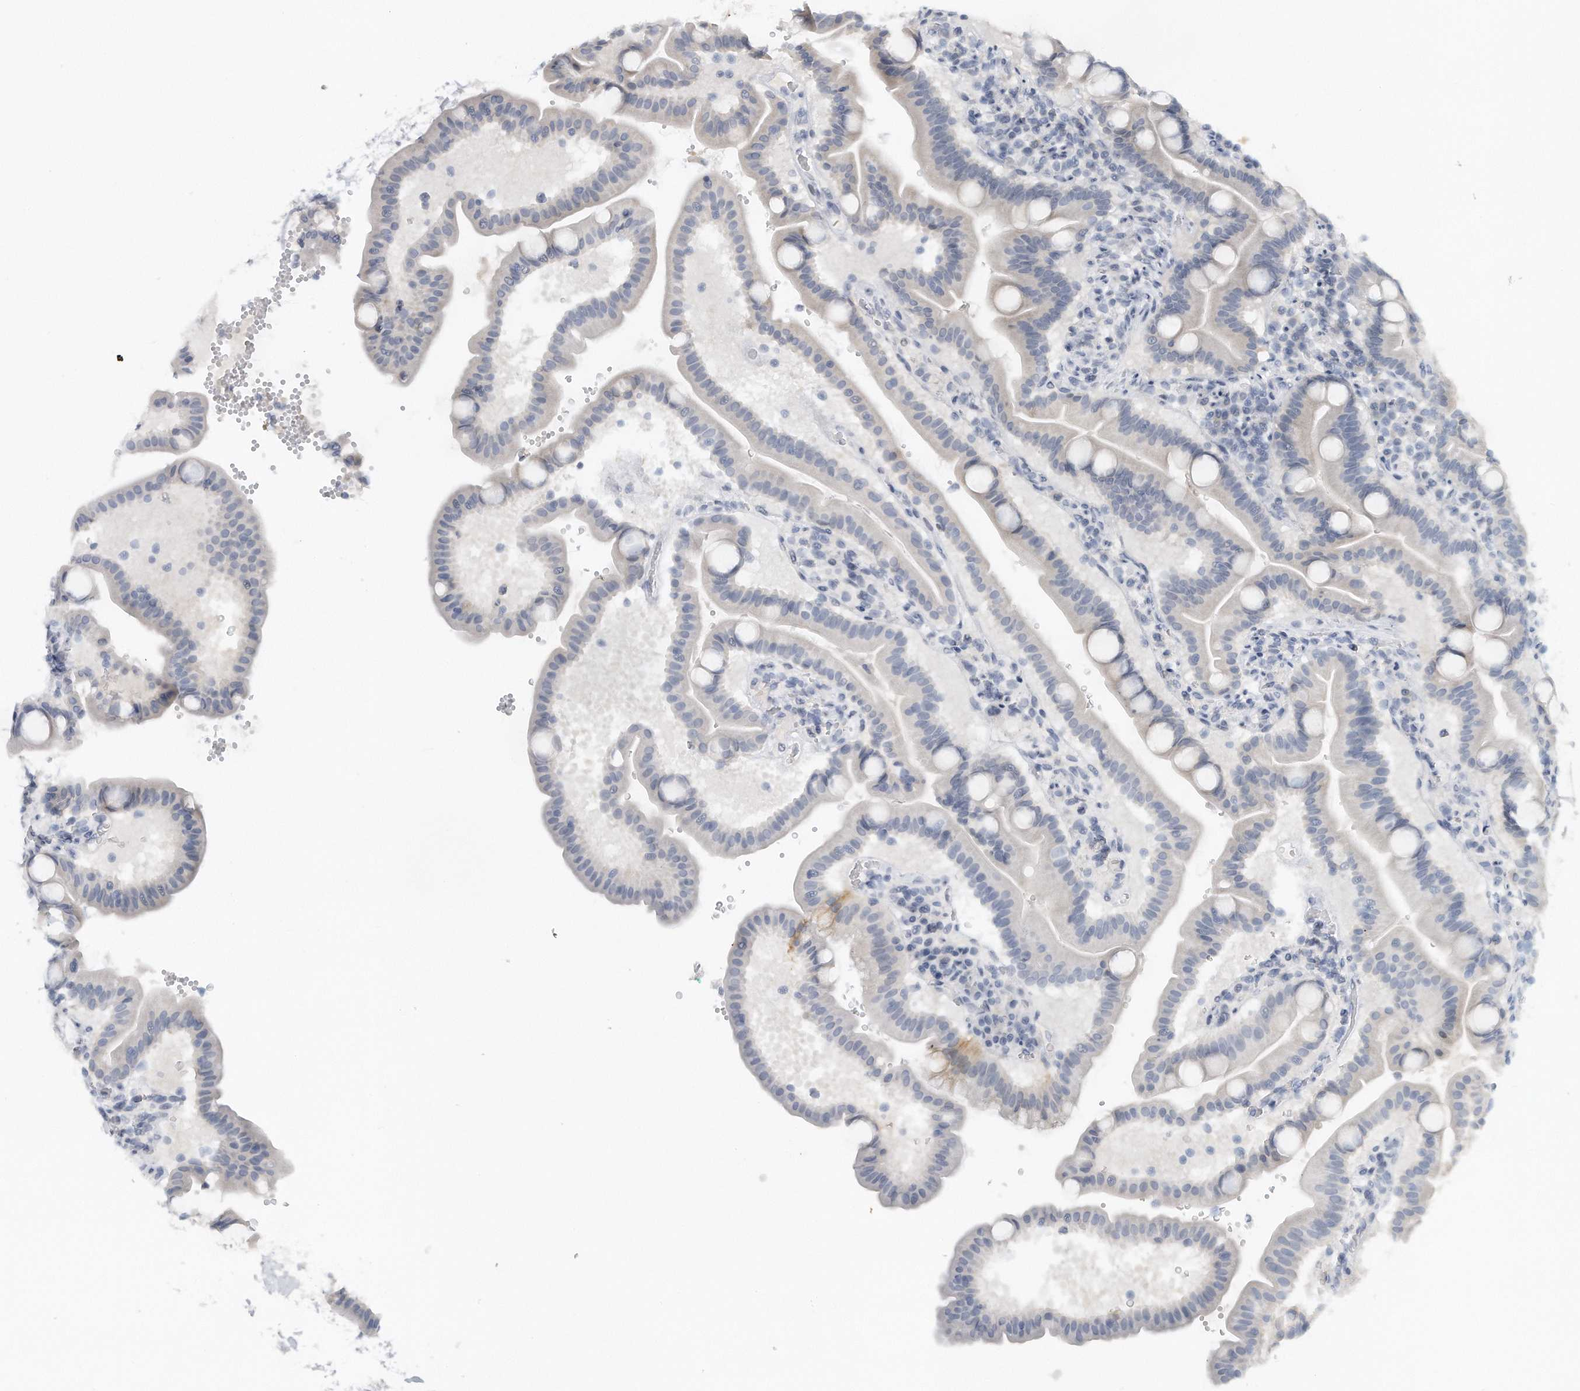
{"staining": {"intensity": "negative", "quantity": "none", "location": "none"}, "tissue": "duodenum", "cell_type": "Glandular cells", "image_type": "normal", "snomed": [{"axis": "morphology", "description": "Normal tissue, NOS"}, {"axis": "topography", "description": "Duodenum"}], "caption": "Immunohistochemistry (IHC) image of normal human duodenum stained for a protein (brown), which demonstrates no expression in glandular cells.", "gene": "DDX43", "patient": {"sex": "male", "age": 54}}